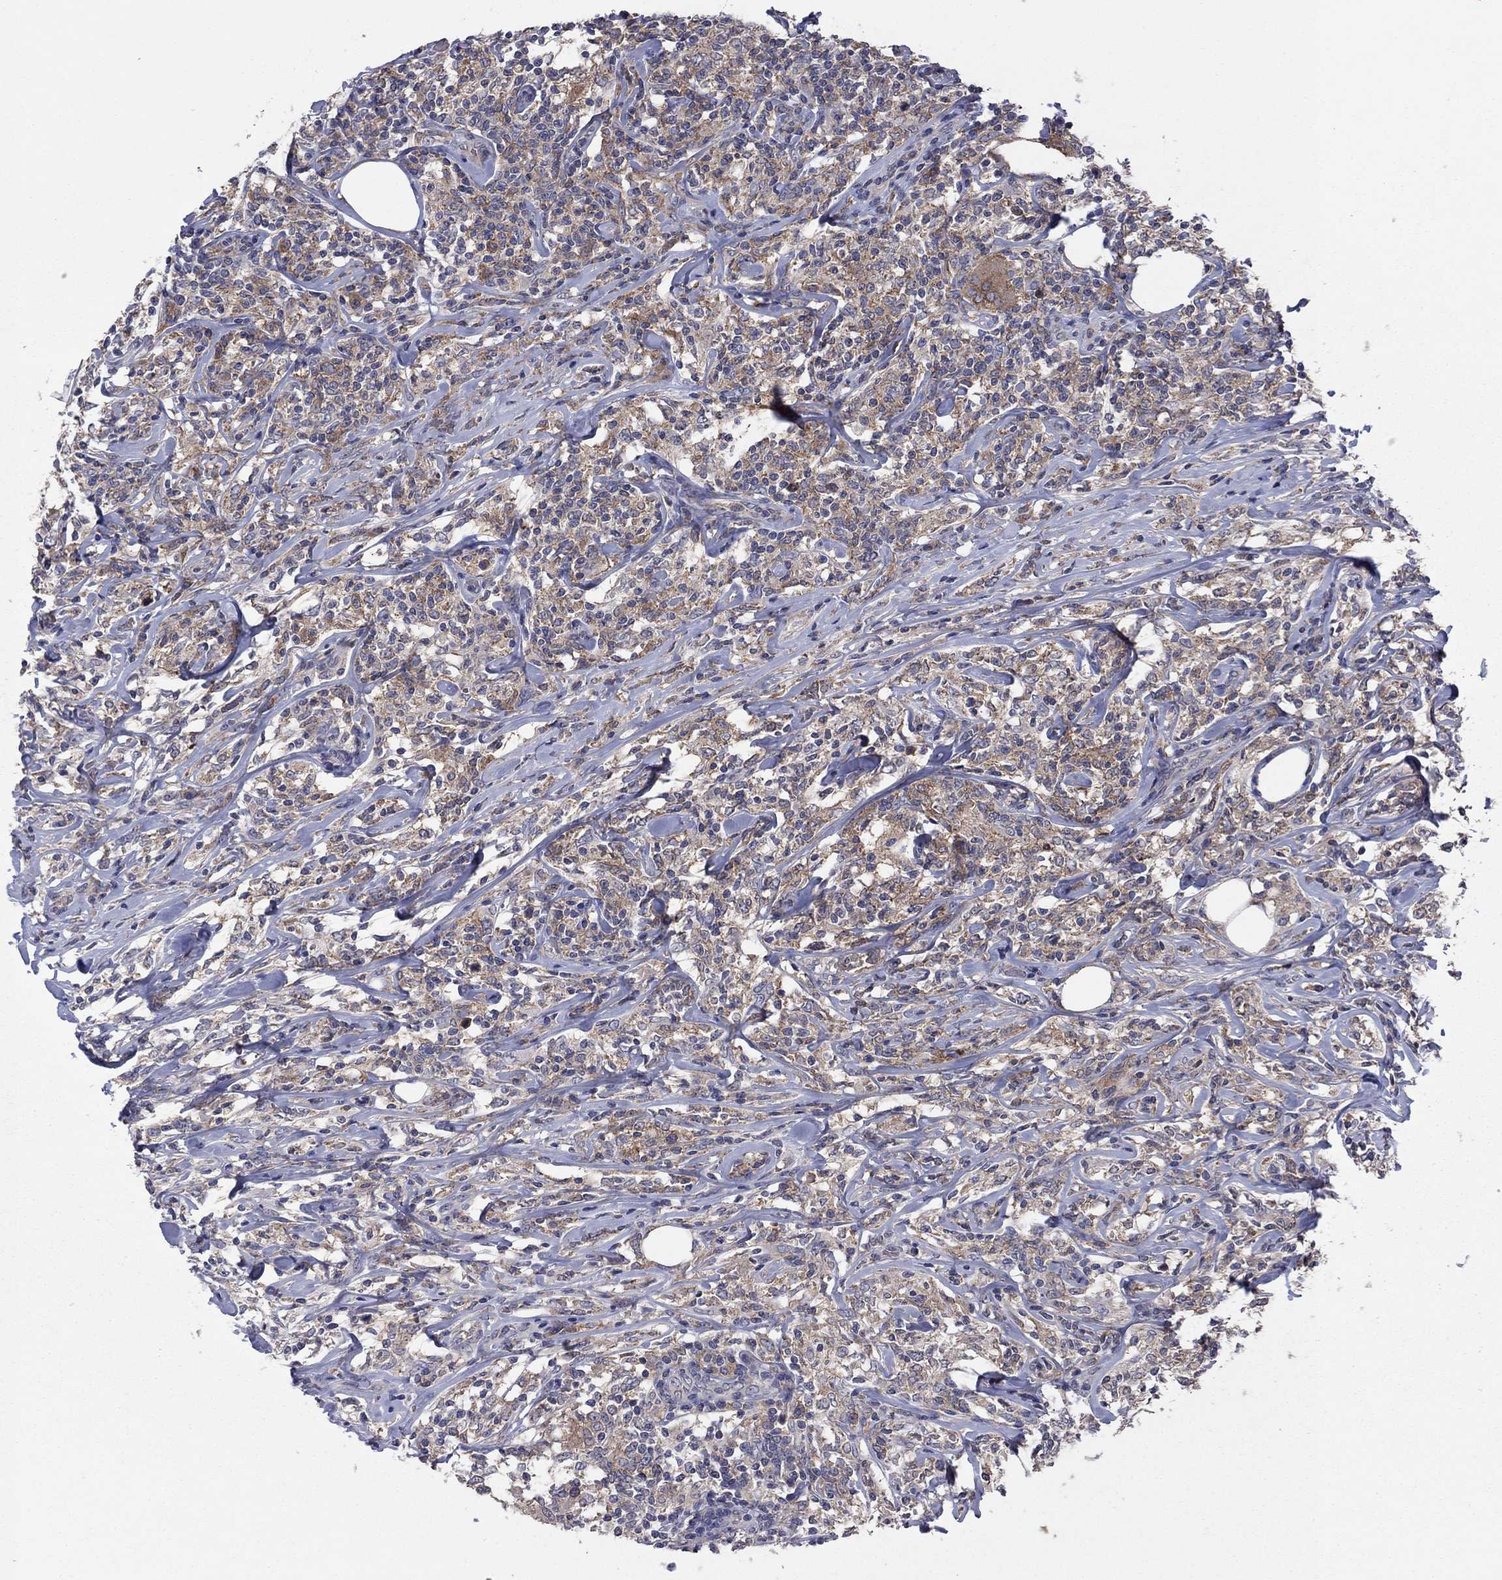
{"staining": {"intensity": "weak", "quantity": ">75%", "location": "cytoplasmic/membranous"}, "tissue": "lymphoma", "cell_type": "Tumor cells", "image_type": "cancer", "snomed": [{"axis": "morphology", "description": "Malignant lymphoma, non-Hodgkin's type, High grade"}, {"axis": "topography", "description": "Lymph node"}], "caption": "Protein positivity by immunohistochemistry (IHC) reveals weak cytoplasmic/membranous positivity in approximately >75% of tumor cells in high-grade malignant lymphoma, non-Hodgkin's type.", "gene": "MEA1", "patient": {"sex": "female", "age": 84}}